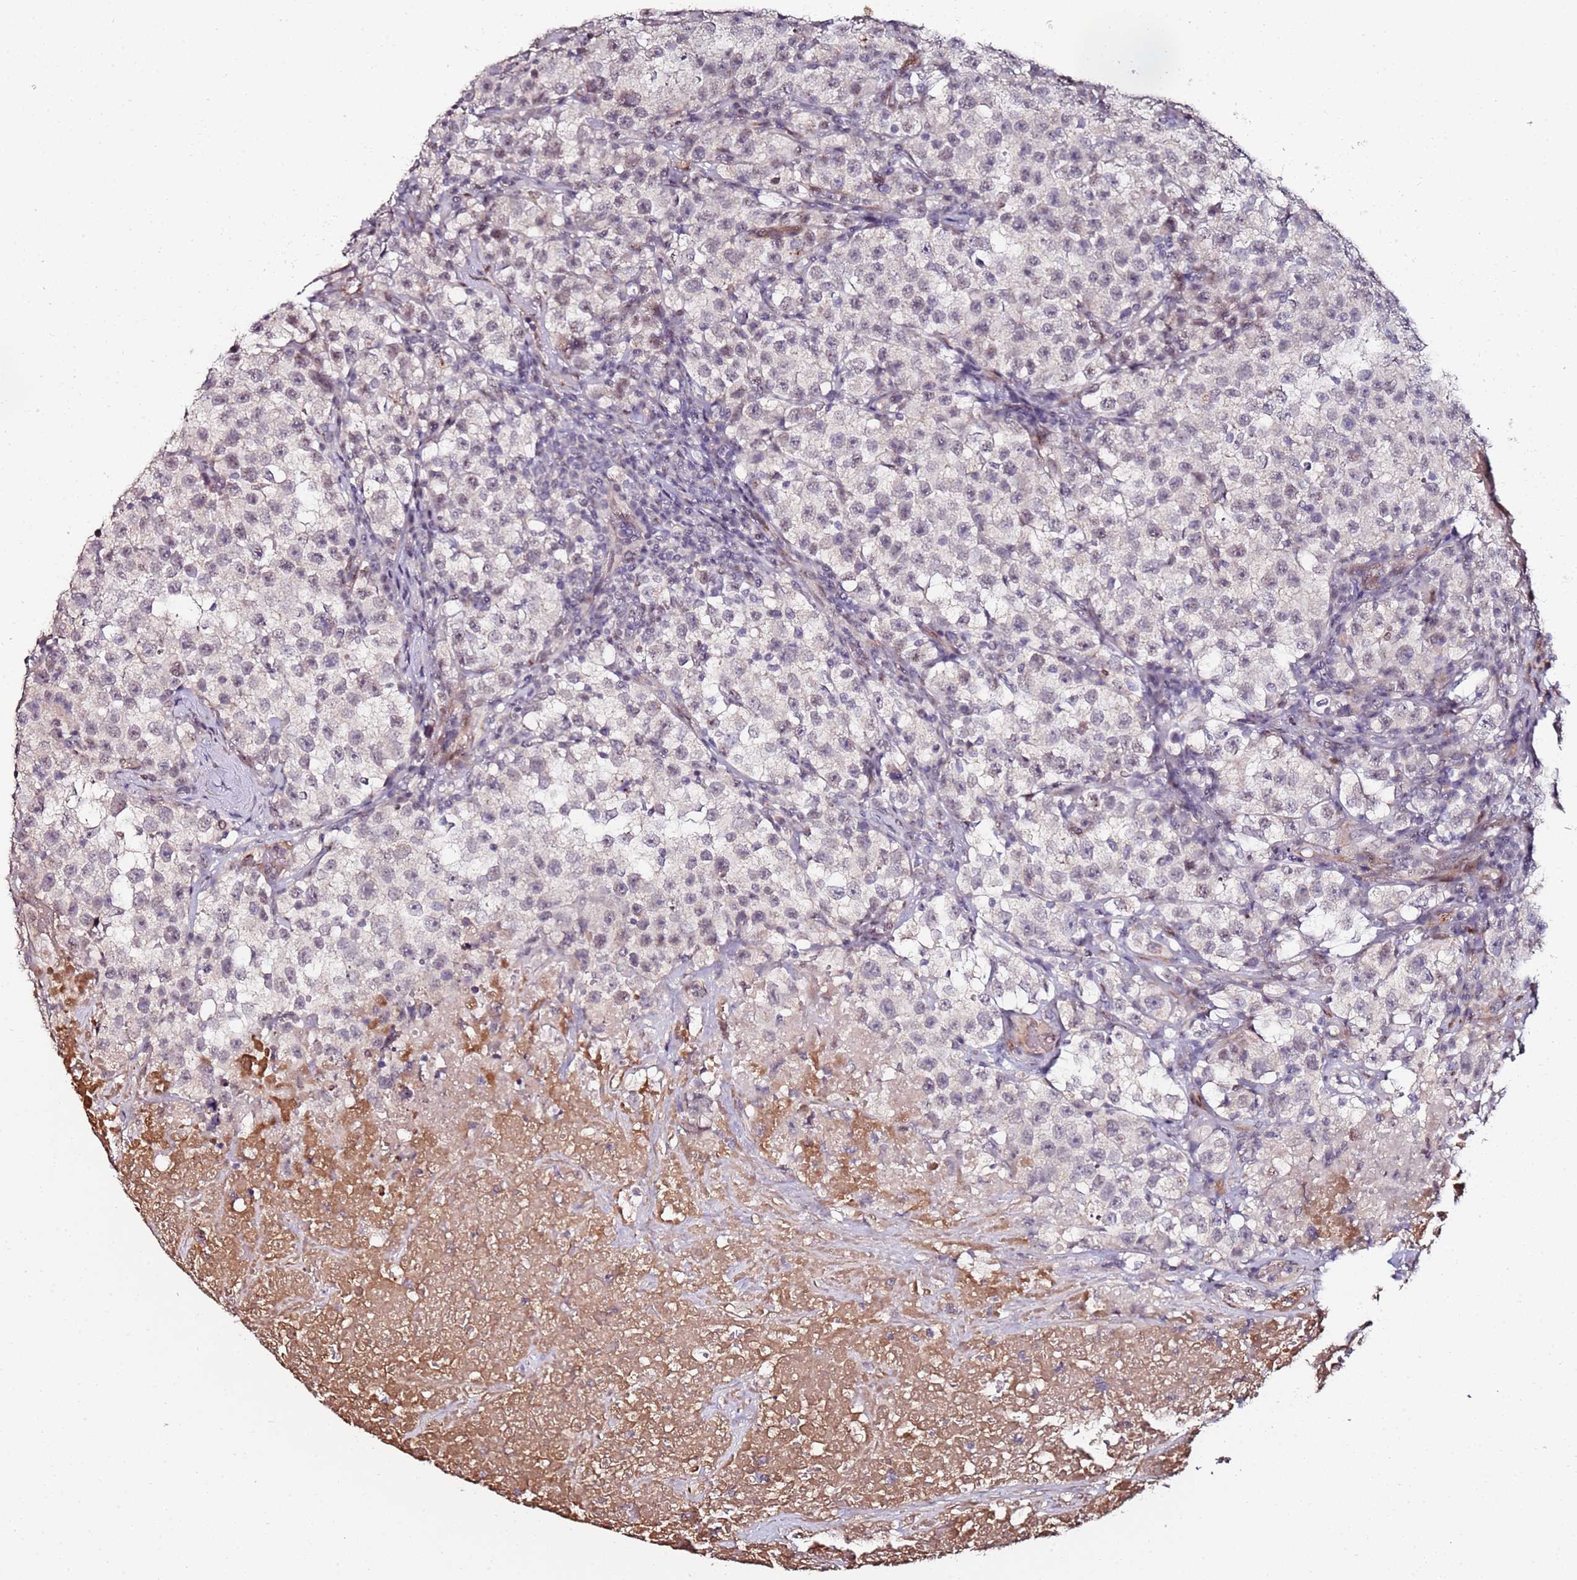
{"staining": {"intensity": "weak", "quantity": "<25%", "location": "nuclear"}, "tissue": "testis cancer", "cell_type": "Tumor cells", "image_type": "cancer", "snomed": [{"axis": "morphology", "description": "Seminoma, NOS"}, {"axis": "topography", "description": "Testis"}], "caption": "The image reveals no significant staining in tumor cells of testis seminoma. The staining is performed using DAB (3,3'-diaminobenzidine) brown chromogen with nuclei counter-stained in using hematoxylin.", "gene": "DUSP28", "patient": {"sex": "male", "age": 22}}